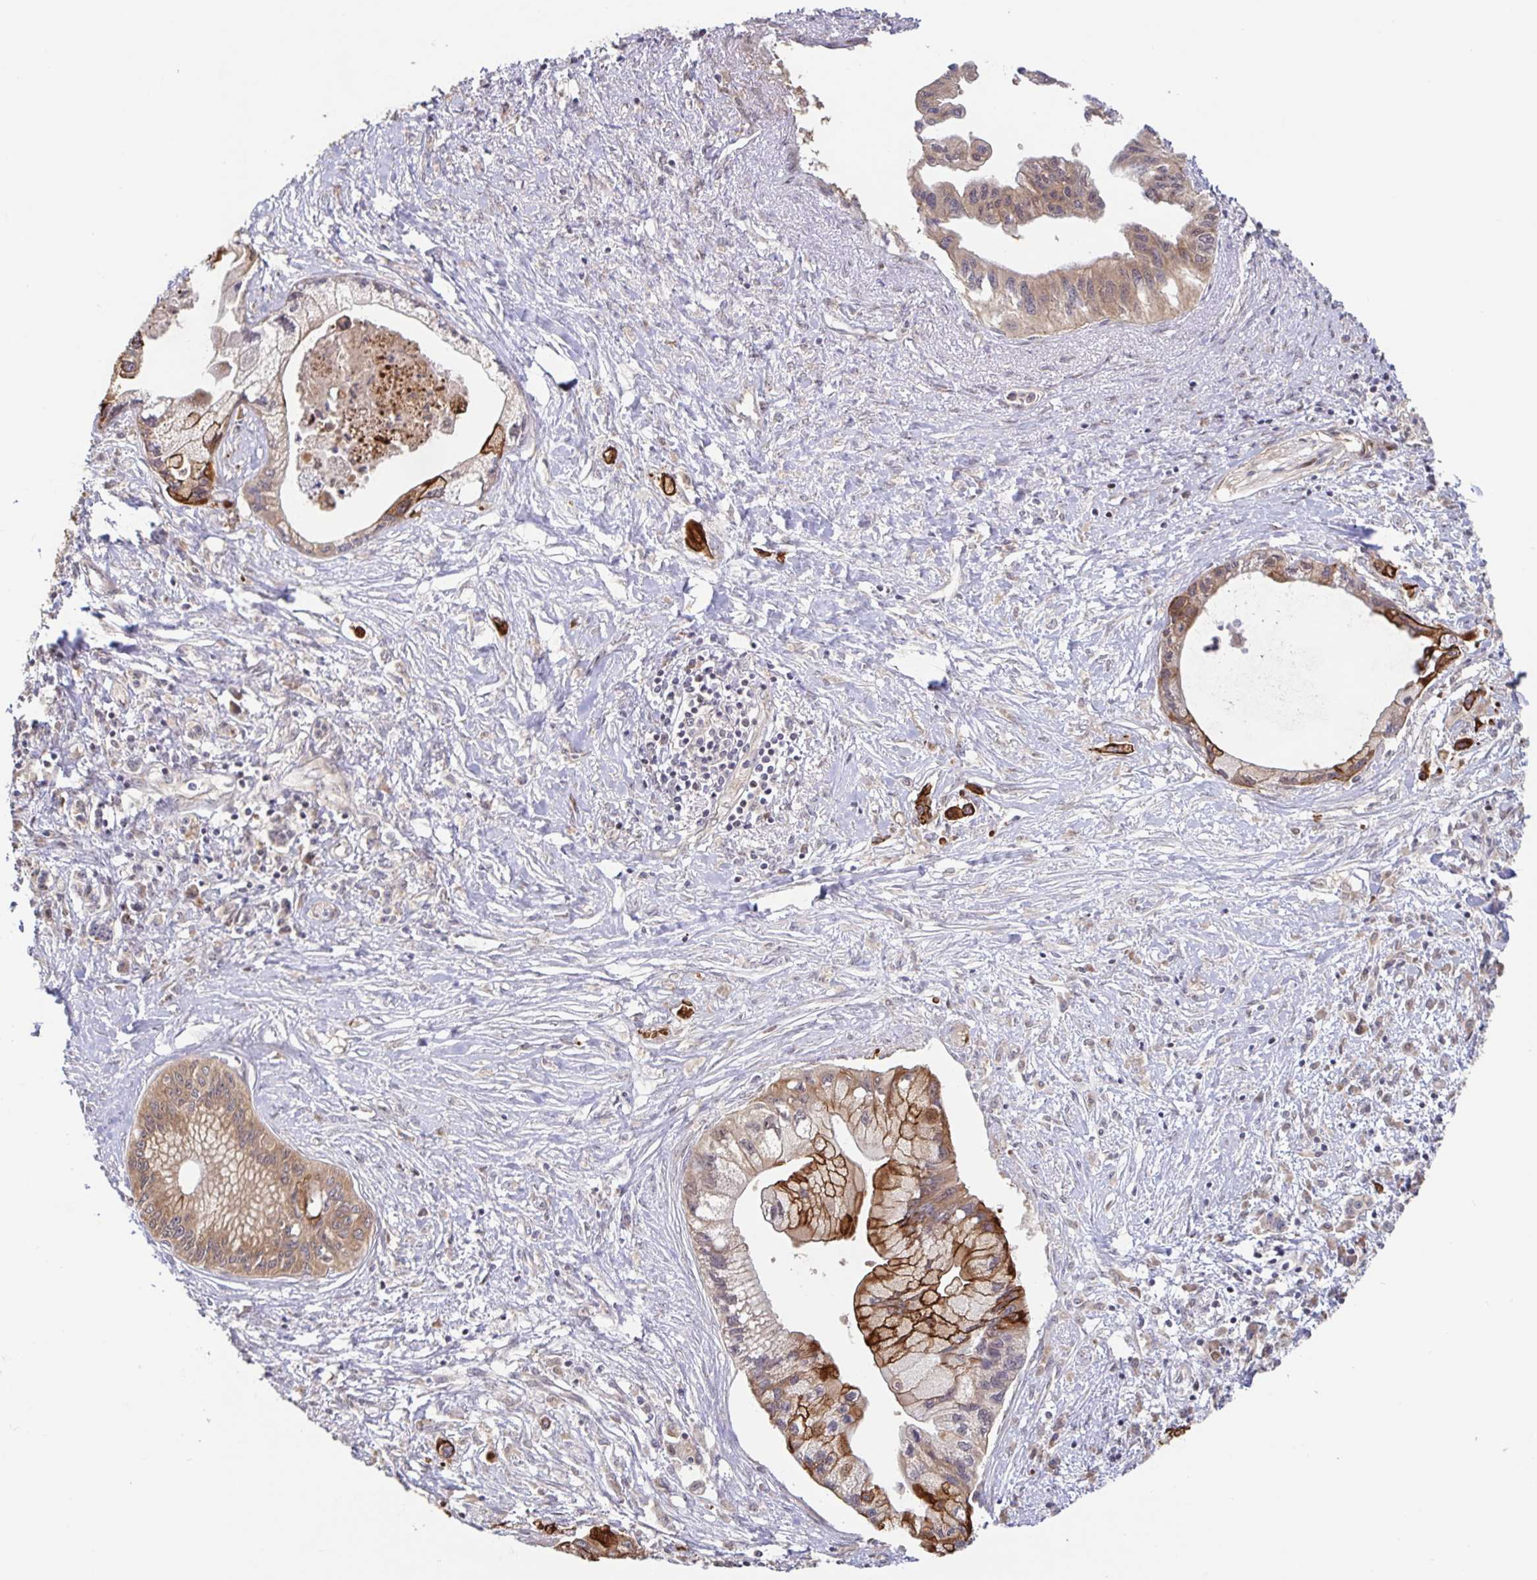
{"staining": {"intensity": "strong", "quantity": "25%-75%", "location": "cytoplasmic/membranous"}, "tissue": "pancreatic cancer", "cell_type": "Tumor cells", "image_type": "cancer", "snomed": [{"axis": "morphology", "description": "Adenocarcinoma, NOS"}, {"axis": "topography", "description": "Pancreas"}], "caption": "The histopathology image displays immunohistochemical staining of adenocarcinoma (pancreatic). There is strong cytoplasmic/membranous expression is appreciated in about 25%-75% of tumor cells. (Brightfield microscopy of DAB IHC at high magnification).", "gene": "AACS", "patient": {"sex": "male", "age": 61}}